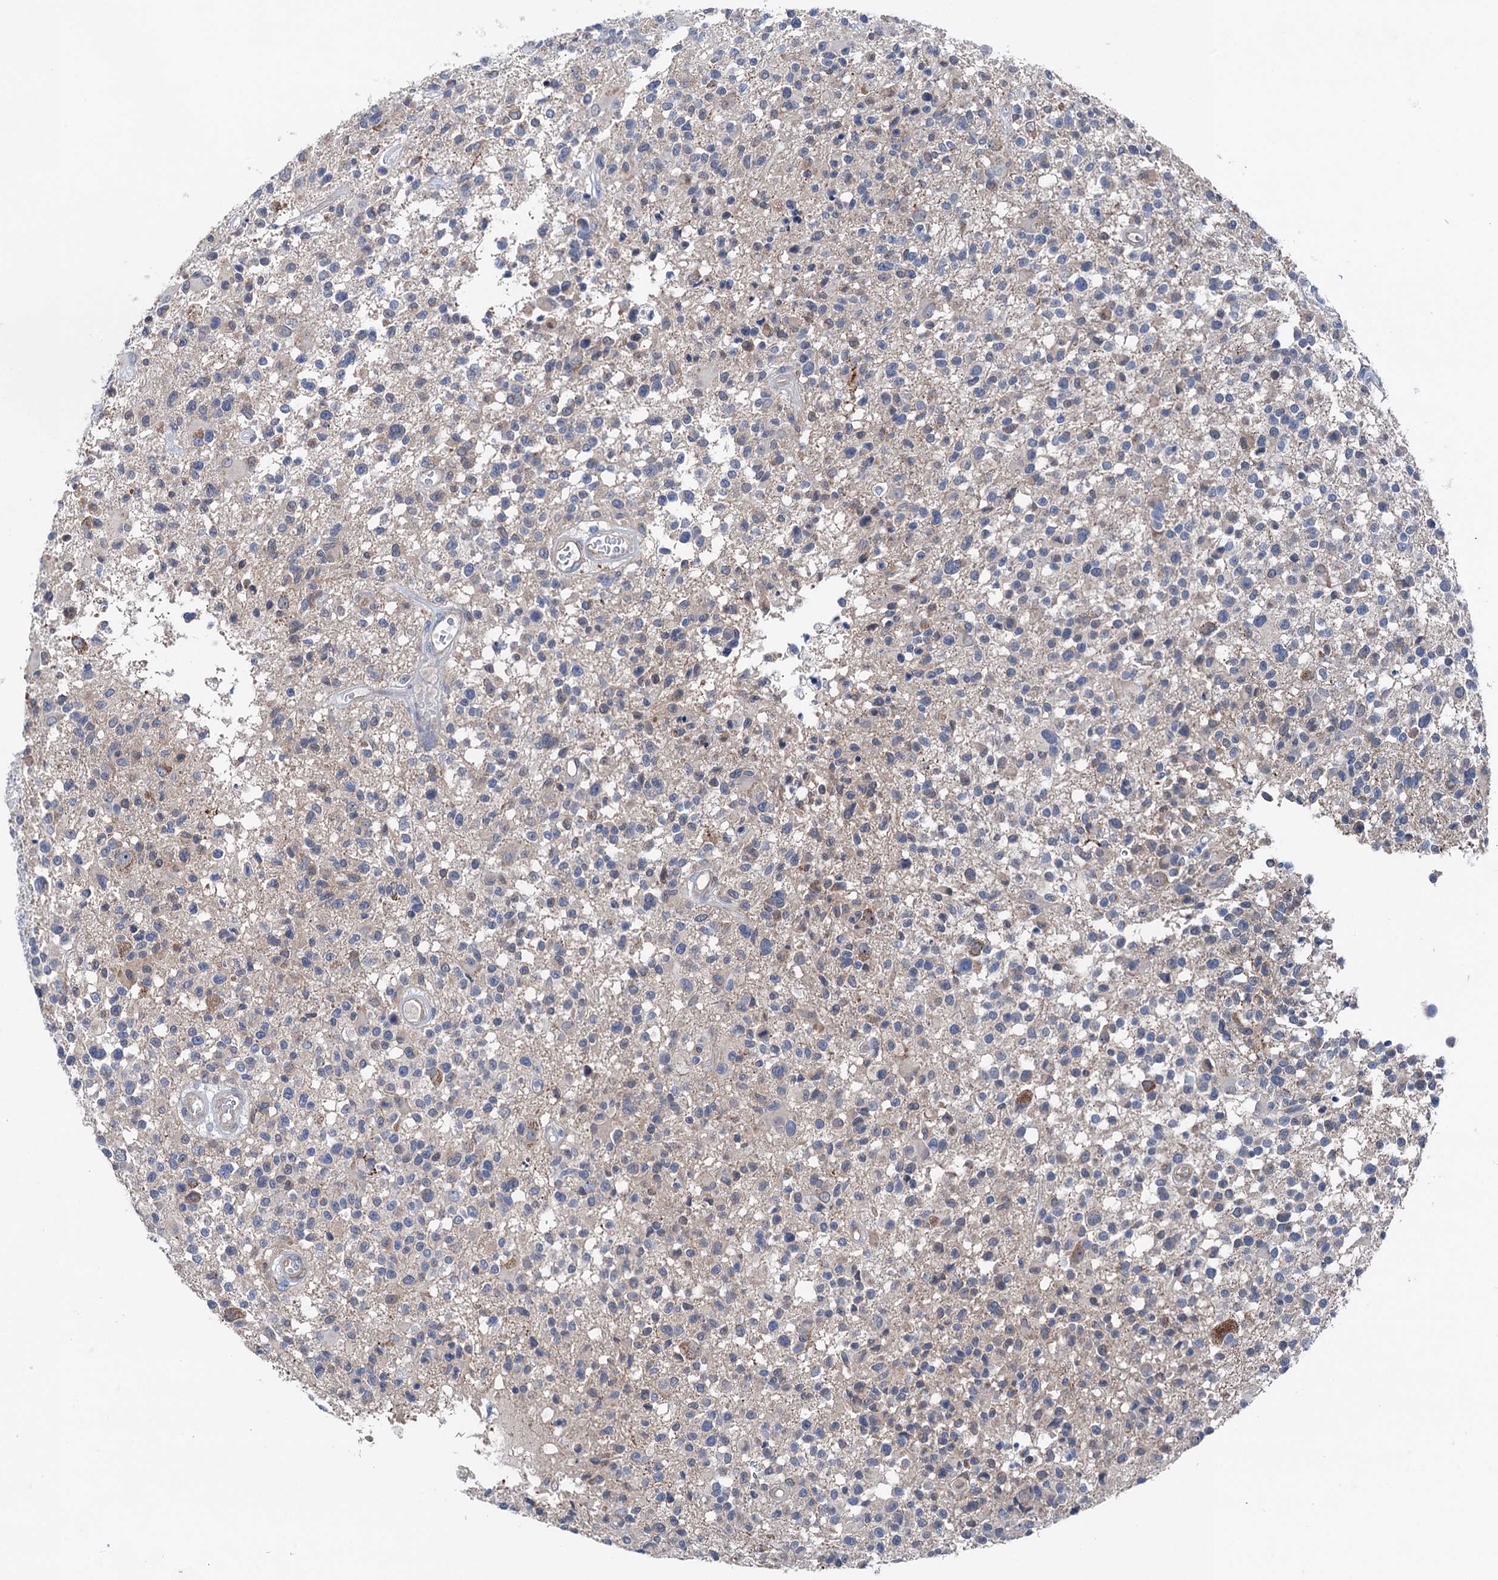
{"staining": {"intensity": "negative", "quantity": "none", "location": "none"}, "tissue": "glioma", "cell_type": "Tumor cells", "image_type": "cancer", "snomed": [{"axis": "morphology", "description": "Glioma, malignant, High grade"}, {"axis": "morphology", "description": "Glioblastoma, NOS"}, {"axis": "topography", "description": "Brain"}], "caption": "A high-resolution image shows immunohistochemistry (IHC) staining of glioblastoma, which reveals no significant positivity in tumor cells.", "gene": "SHROOM1", "patient": {"sex": "male", "age": 60}}